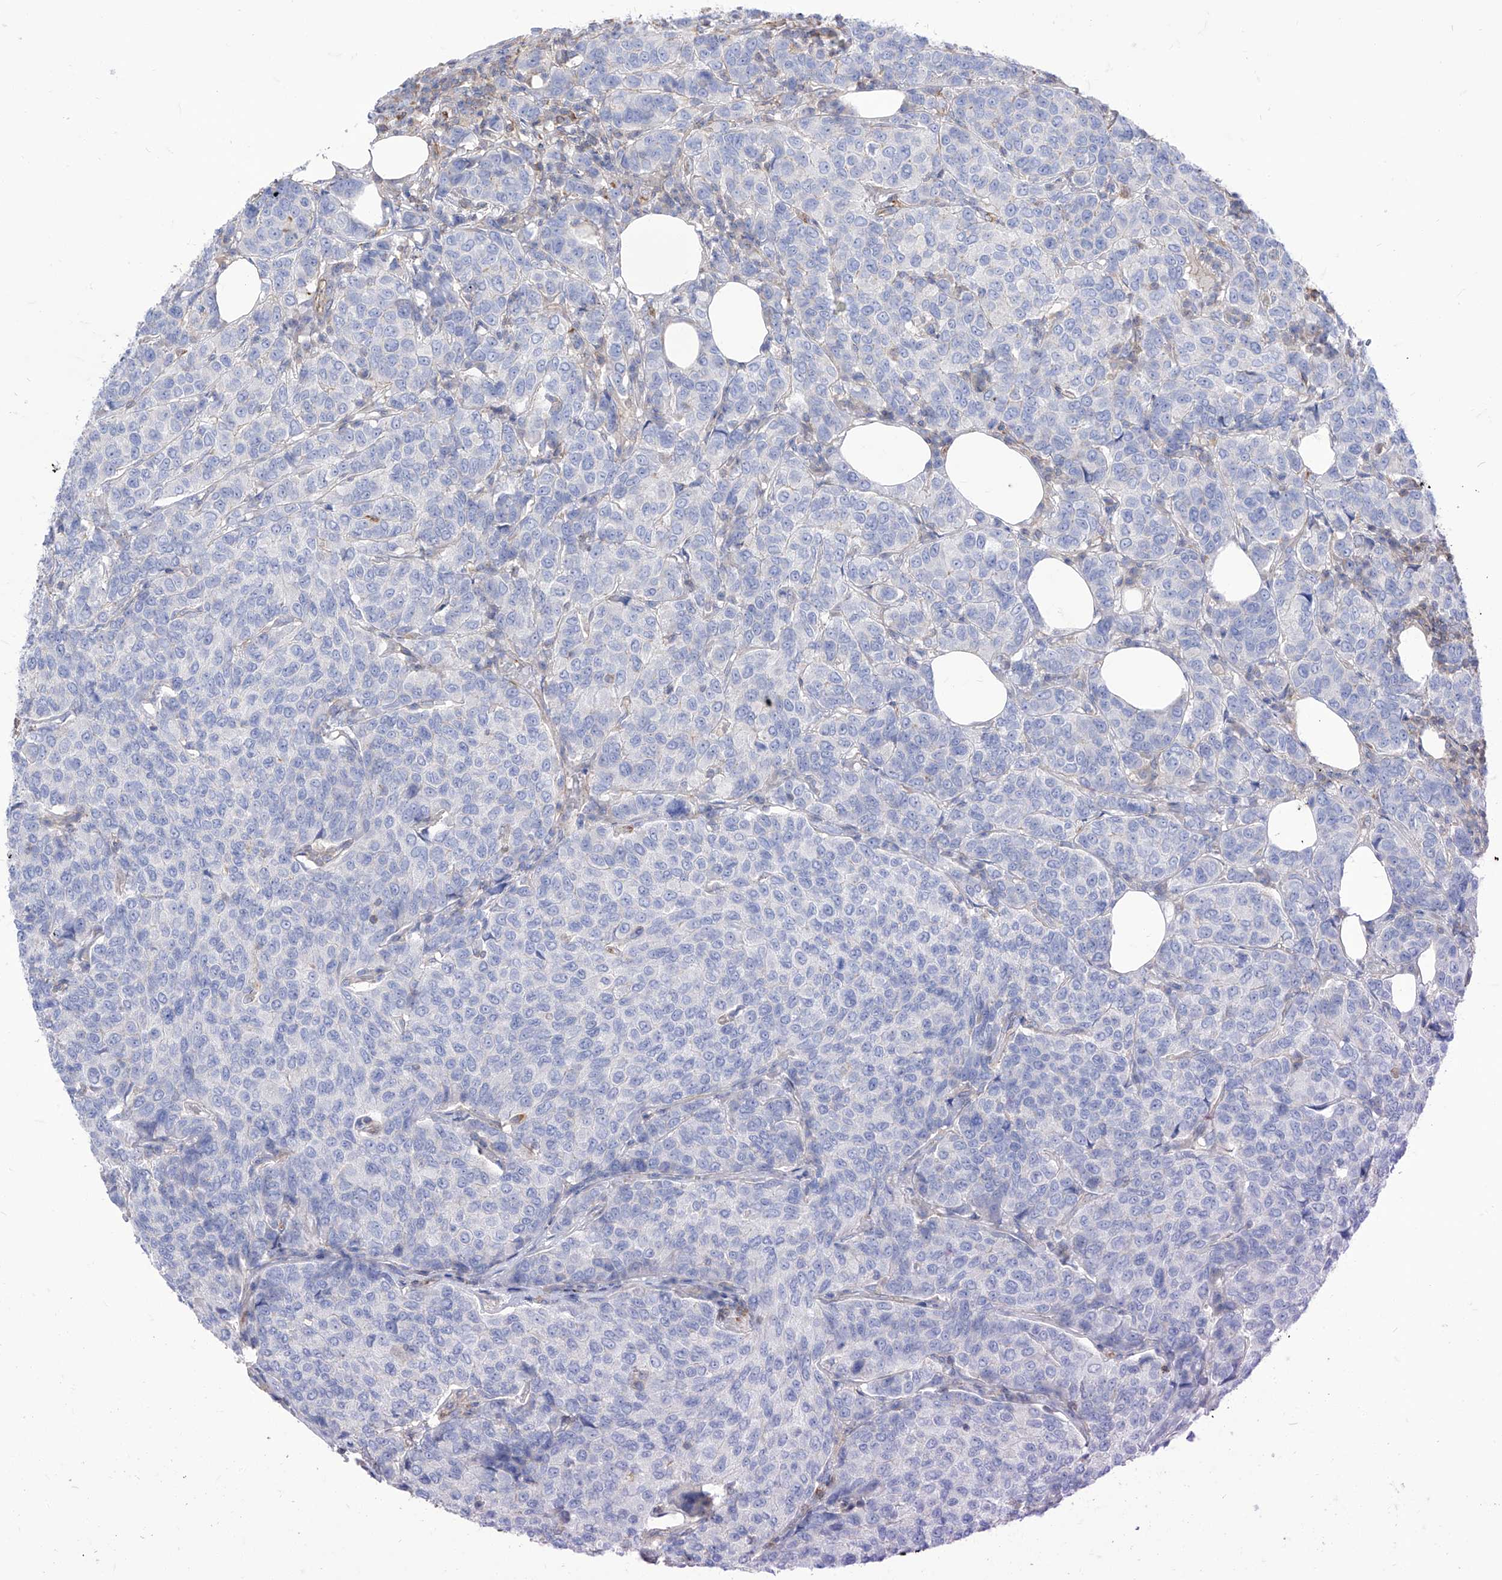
{"staining": {"intensity": "negative", "quantity": "none", "location": "none"}, "tissue": "breast cancer", "cell_type": "Tumor cells", "image_type": "cancer", "snomed": [{"axis": "morphology", "description": "Duct carcinoma"}, {"axis": "topography", "description": "Breast"}], "caption": "IHC of breast cancer shows no staining in tumor cells. (DAB immunohistochemistry with hematoxylin counter stain).", "gene": "C1orf74", "patient": {"sex": "female", "age": 55}}